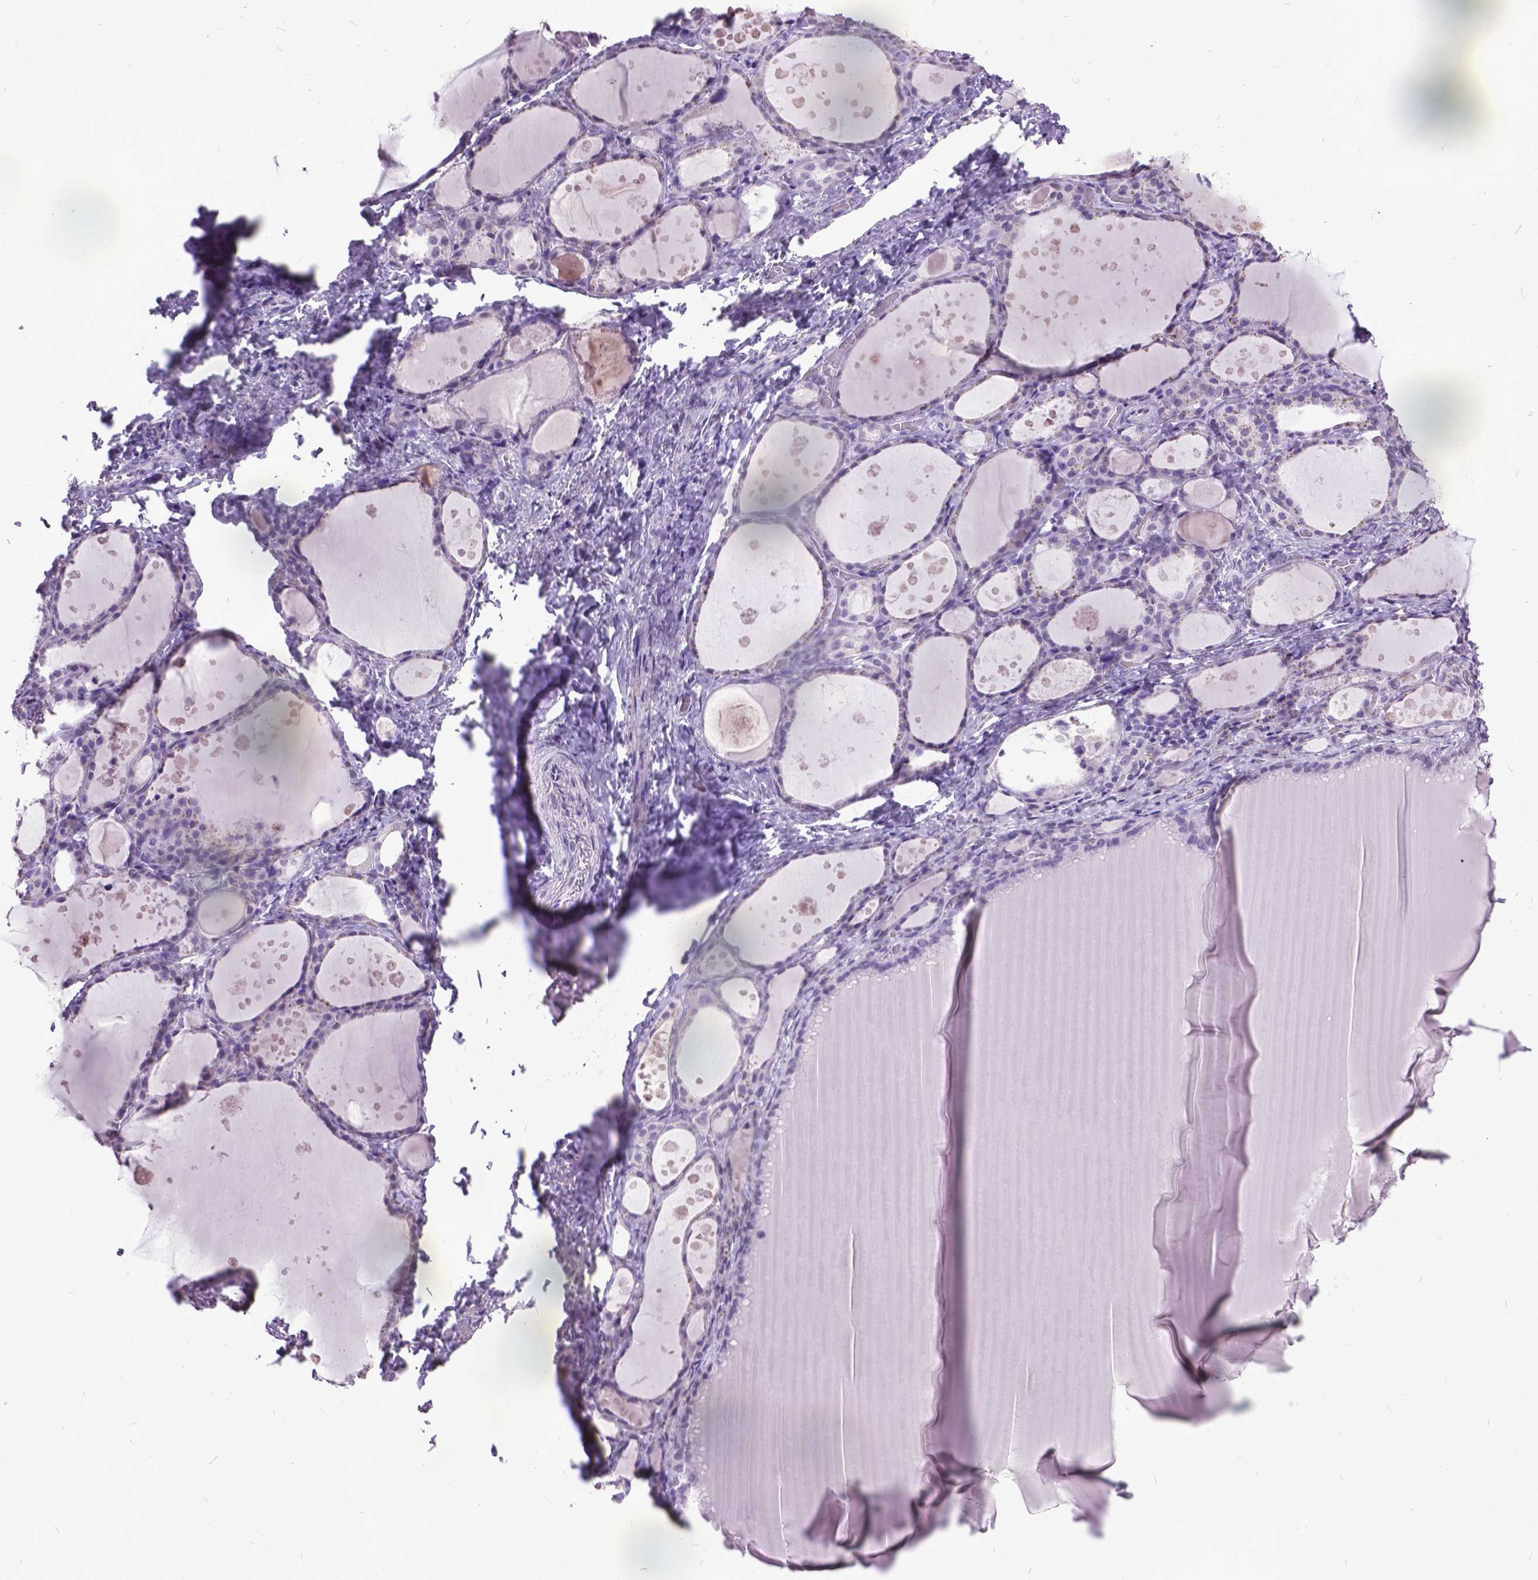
{"staining": {"intensity": "negative", "quantity": "none", "location": "none"}, "tissue": "thyroid gland", "cell_type": "Glandular cells", "image_type": "normal", "snomed": [{"axis": "morphology", "description": "Normal tissue, NOS"}, {"axis": "topography", "description": "Thyroid gland"}], "caption": "This histopathology image is of normal thyroid gland stained with immunohistochemistry to label a protein in brown with the nuclei are counter-stained blue. There is no expression in glandular cells. Brightfield microscopy of immunohistochemistry stained with DAB (brown) and hematoxylin (blue), captured at high magnification.", "gene": "MARCHF10", "patient": {"sex": "male", "age": 68}}